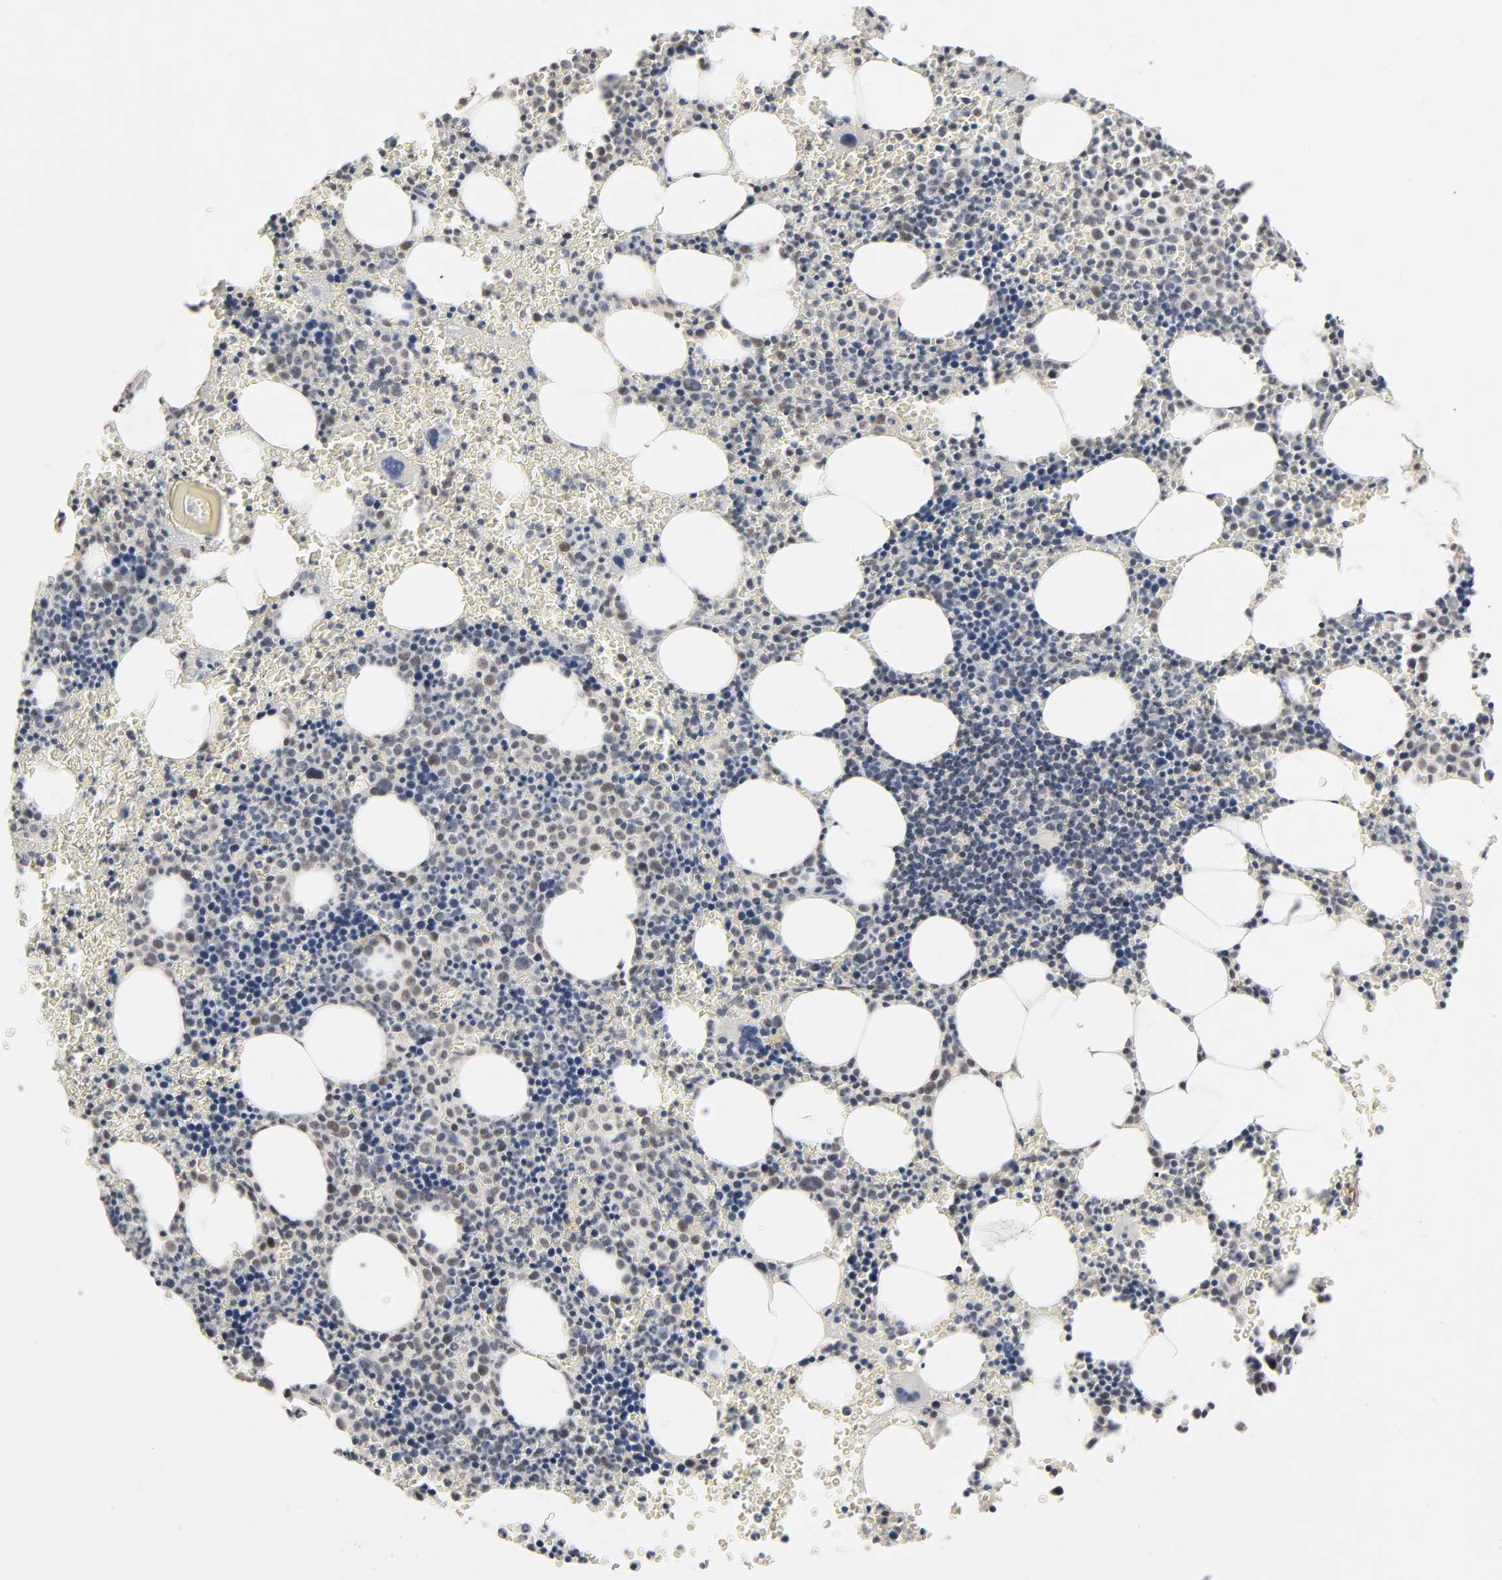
{"staining": {"intensity": "moderate", "quantity": "<25%", "location": "nuclear"}, "tissue": "bone marrow", "cell_type": "Hematopoietic cells", "image_type": "normal", "snomed": [{"axis": "morphology", "description": "Normal tissue, NOS"}, {"axis": "topography", "description": "Bone marrow"}], "caption": "Bone marrow stained with immunohistochemistry exhibits moderate nuclear staining in approximately <25% of hematopoietic cells. (DAB IHC with brightfield microscopy, high magnification).", "gene": "MAPKAPK5", "patient": {"sex": "female", "age": 68}}